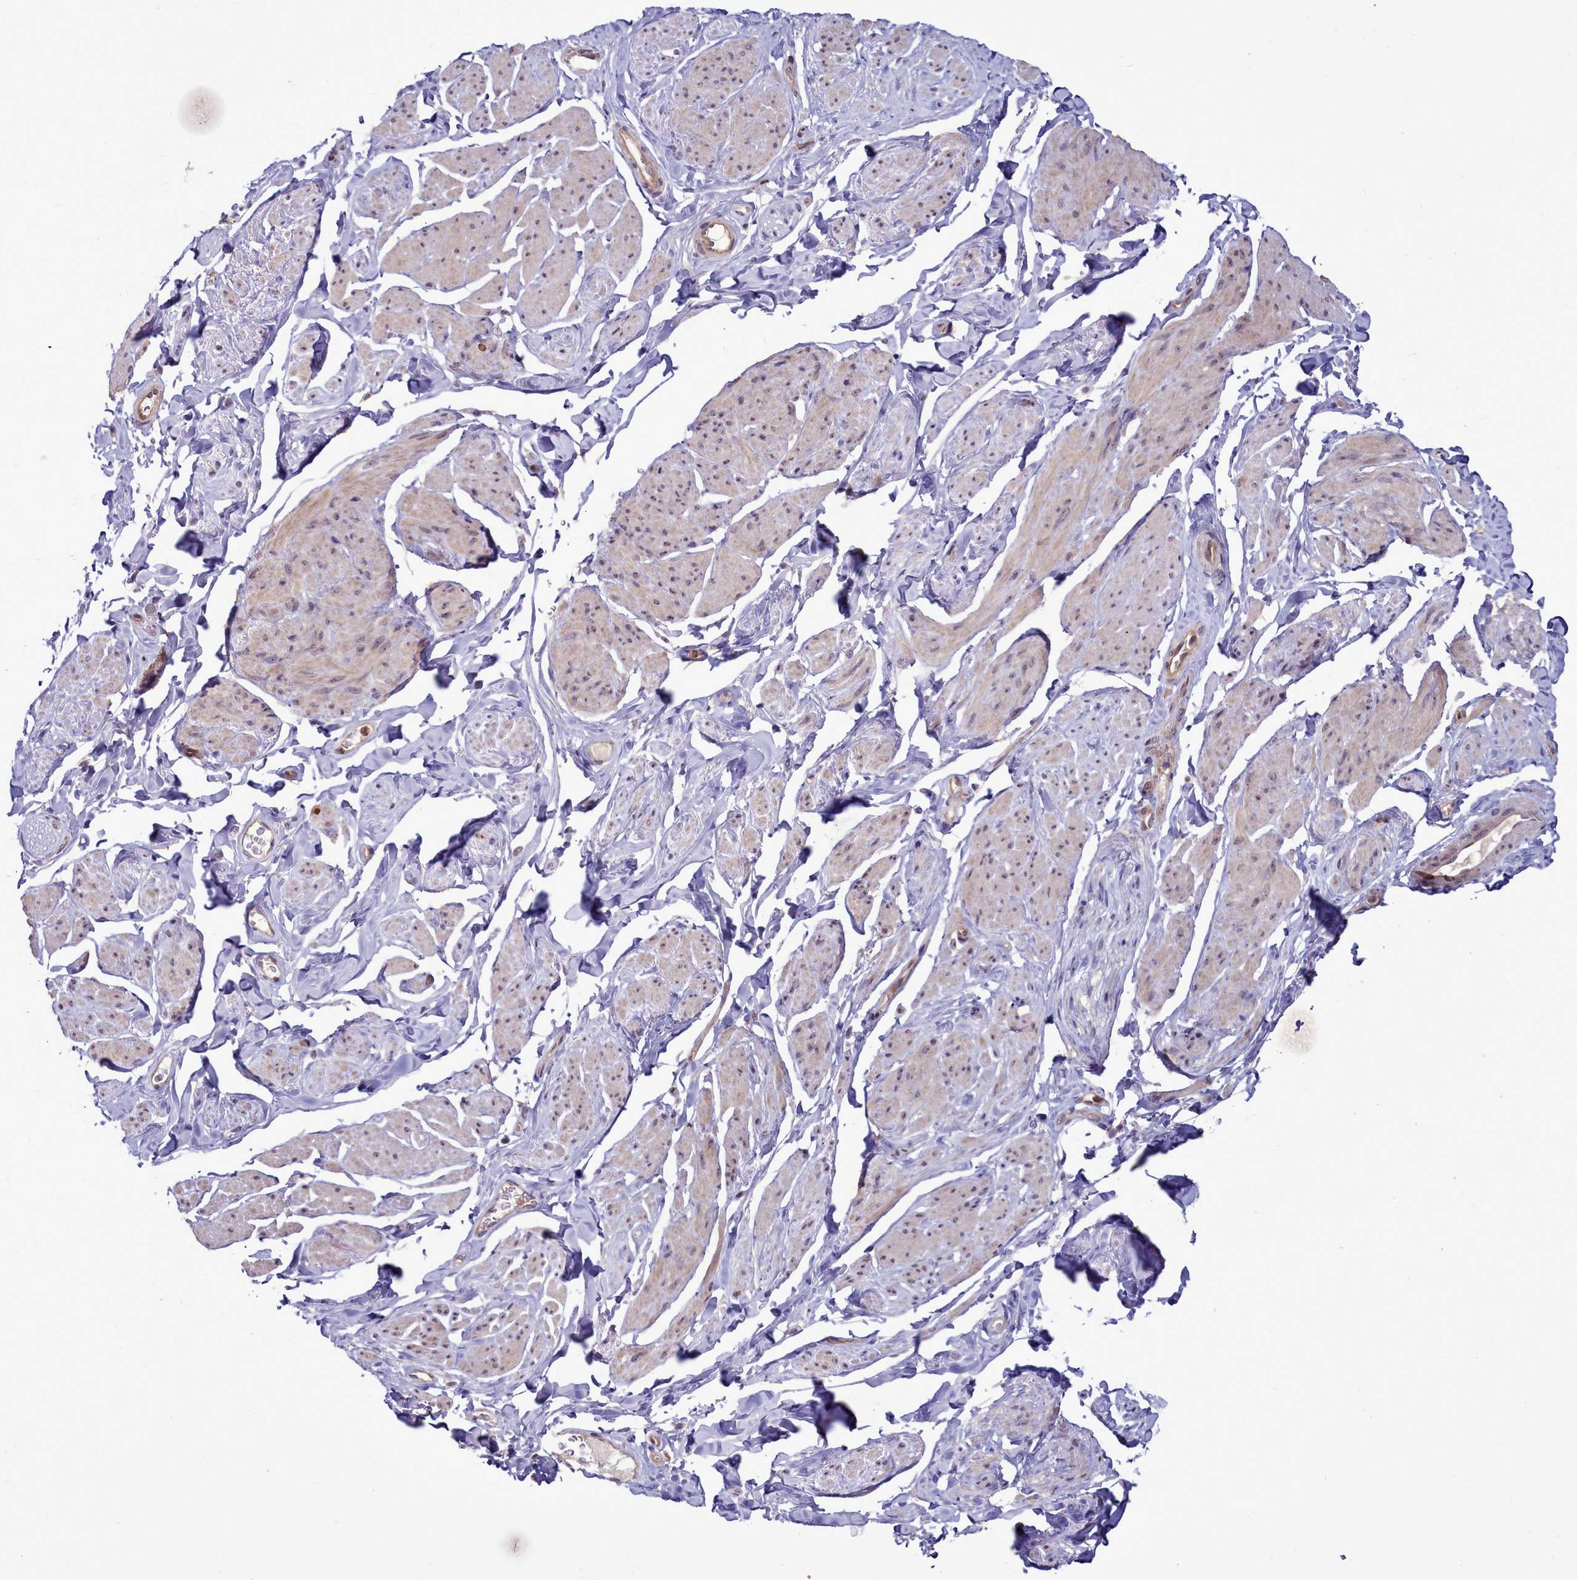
{"staining": {"intensity": "weak", "quantity": "25%-75%", "location": "cytoplasmic/membranous"}, "tissue": "smooth muscle", "cell_type": "Smooth muscle cells", "image_type": "normal", "snomed": [{"axis": "morphology", "description": "Normal tissue, NOS"}, {"axis": "topography", "description": "Smooth muscle"}, {"axis": "topography", "description": "Peripheral nerve tissue"}], "caption": "IHC of unremarkable smooth muscle displays low levels of weak cytoplasmic/membranous expression in about 25%-75% of smooth muscle cells.", "gene": "BCAR1", "patient": {"sex": "male", "age": 69}}